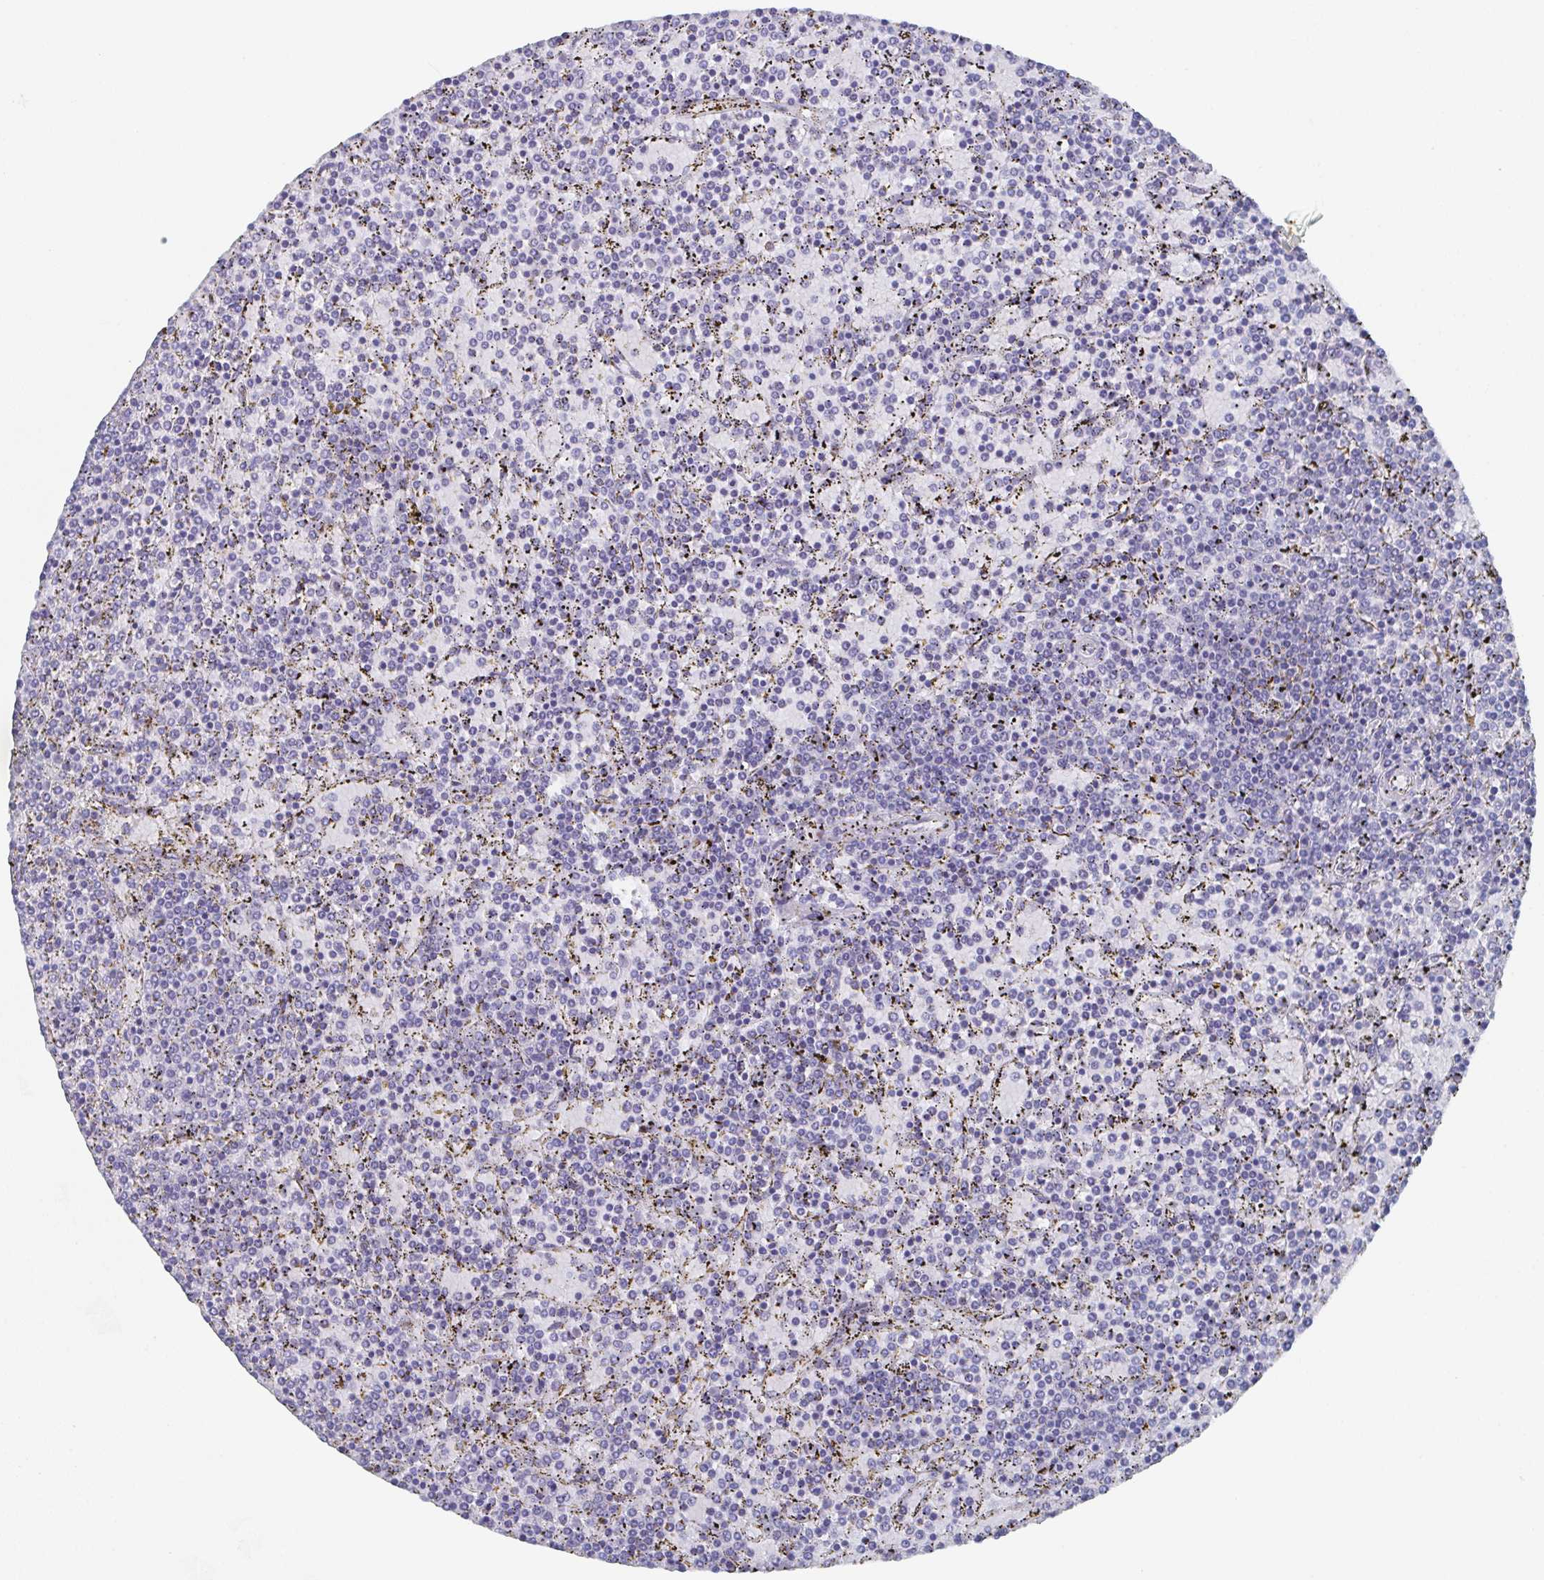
{"staining": {"intensity": "negative", "quantity": "none", "location": "none"}, "tissue": "lymphoma", "cell_type": "Tumor cells", "image_type": "cancer", "snomed": [{"axis": "morphology", "description": "Malignant lymphoma, non-Hodgkin's type, Low grade"}, {"axis": "topography", "description": "Spleen"}], "caption": "DAB (3,3'-diaminobenzidine) immunohistochemical staining of lymphoma shows no significant expression in tumor cells. The staining is performed using DAB brown chromogen with nuclei counter-stained in using hematoxylin.", "gene": "DYDC2", "patient": {"sex": "female", "age": 77}}